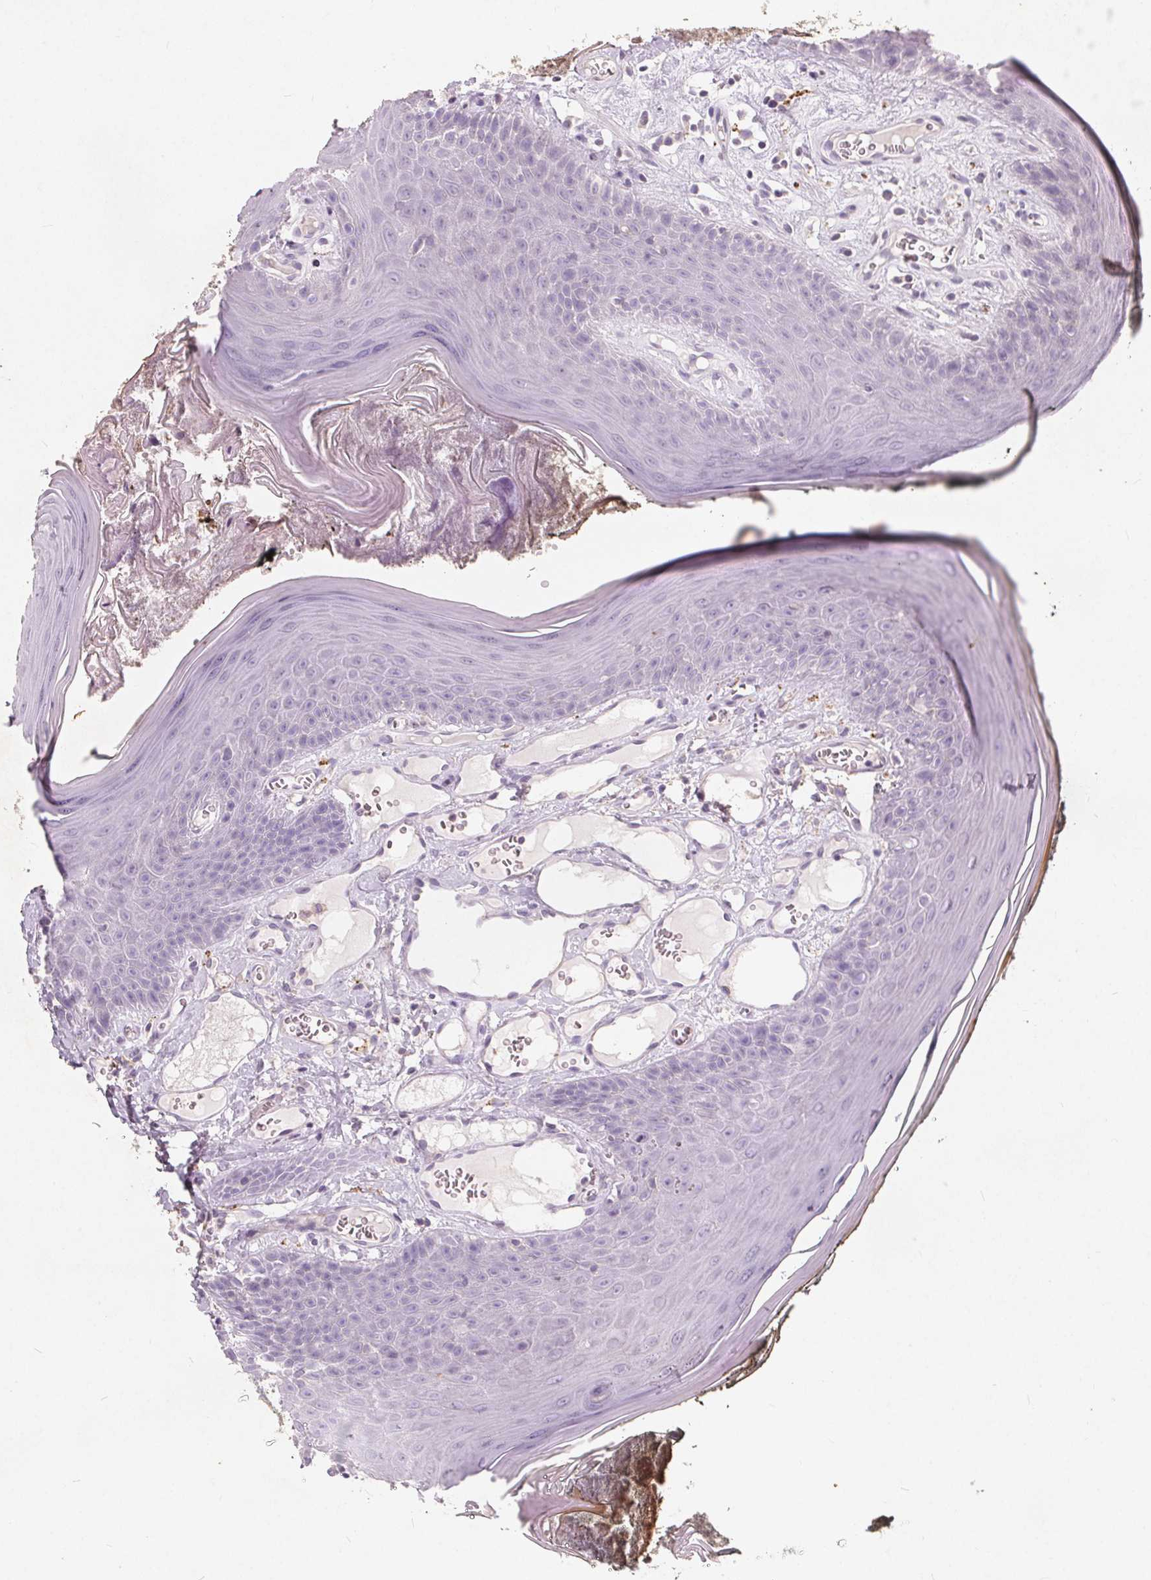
{"staining": {"intensity": "negative", "quantity": "none", "location": "none"}, "tissue": "oral mucosa", "cell_type": "Squamous epithelial cells", "image_type": "normal", "snomed": [{"axis": "morphology", "description": "Normal tissue, NOS"}, {"axis": "topography", "description": "Oral tissue"}], "caption": "Human oral mucosa stained for a protein using immunohistochemistry (IHC) demonstrates no expression in squamous epithelial cells.", "gene": "C19orf84", "patient": {"sex": "male", "age": 9}}